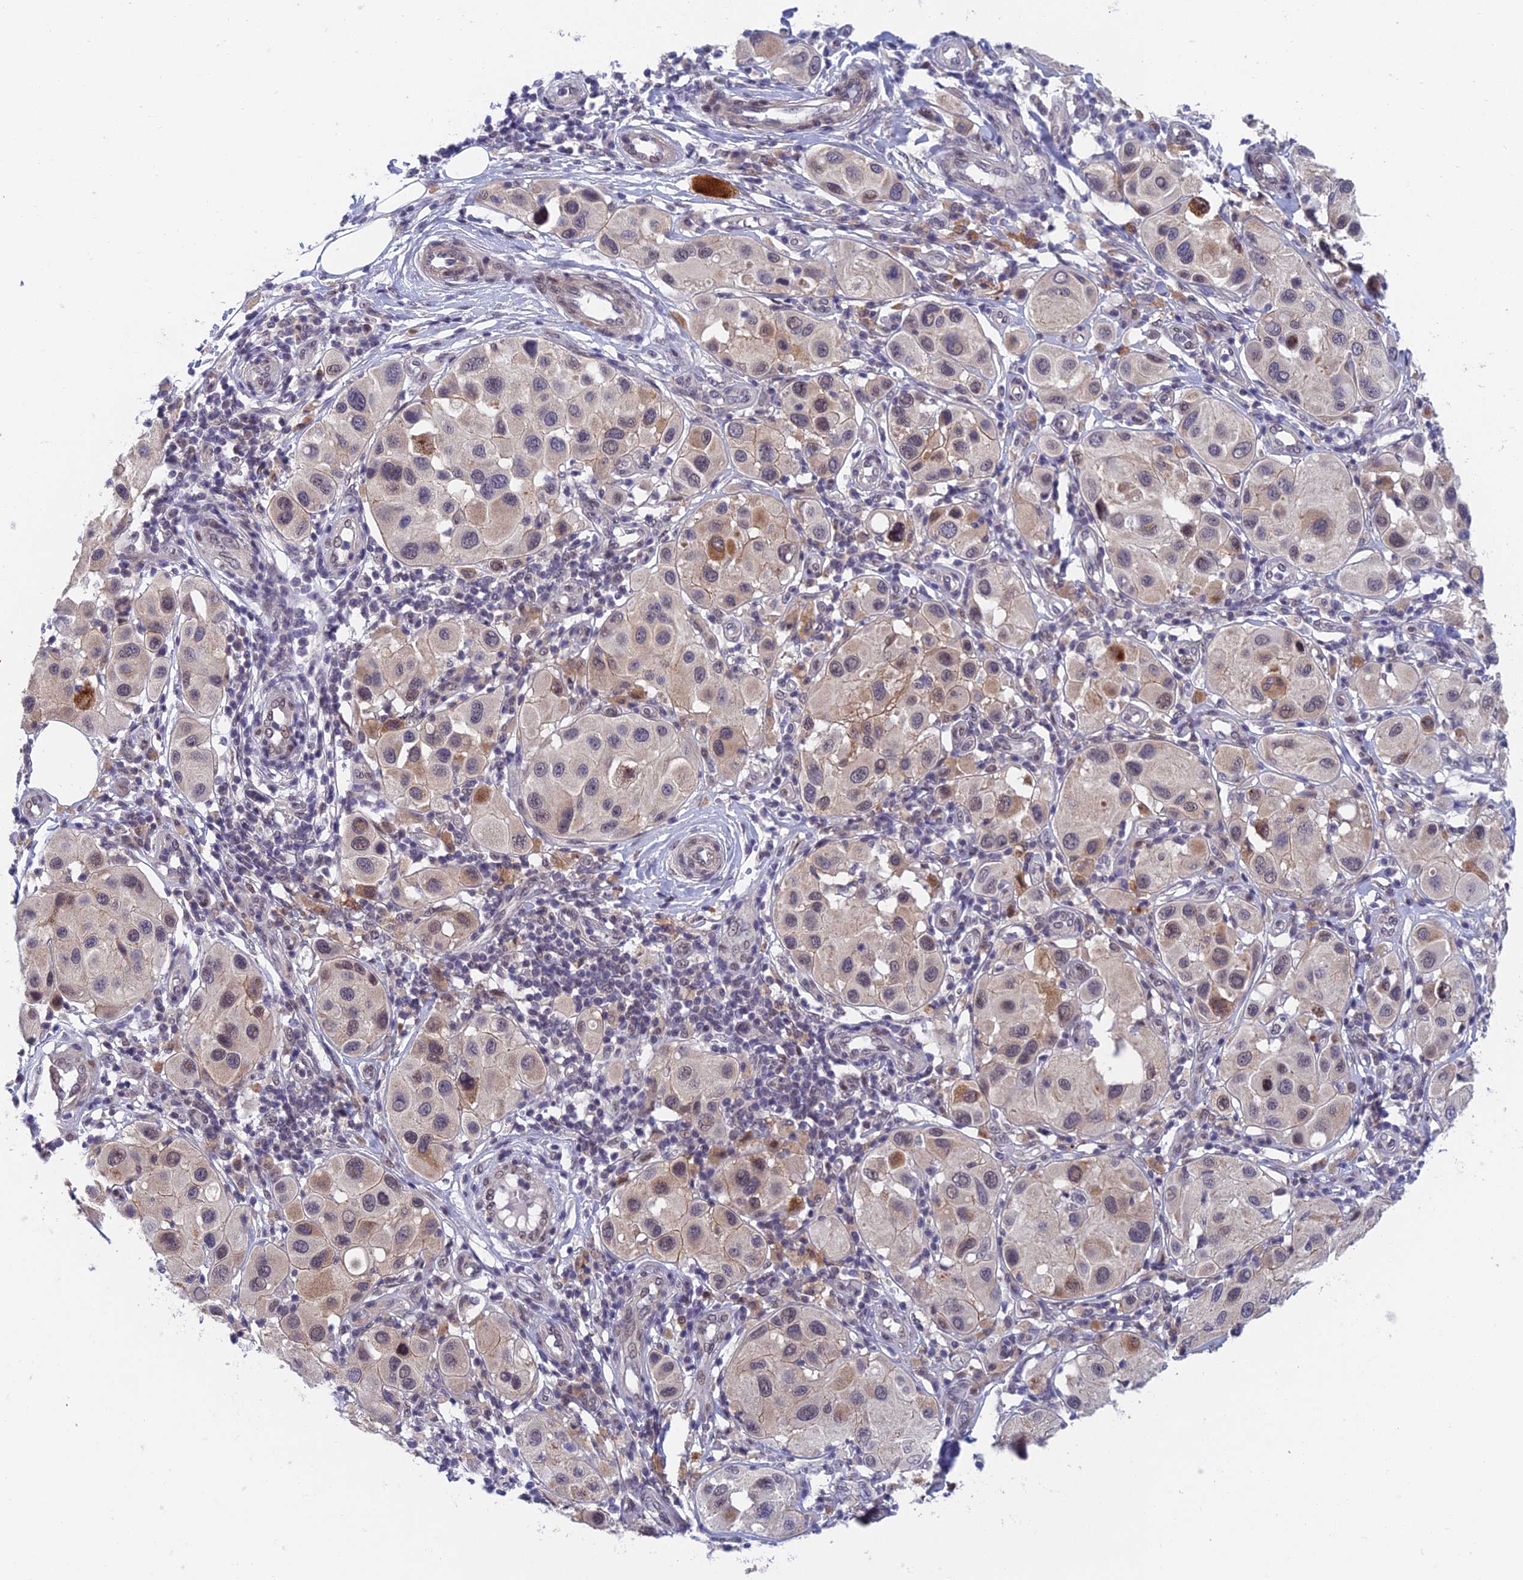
{"staining": {"intensity": "moderate", "quantity": "<25%", "location": "cytoplasmic/membranous,nuclear"}, "tissue": "melanoma", "cell_type": "Tumor cells", "image_type": "cancer", "snomed": [{"axis": "morphology", "description": "Malignant melanoma, Metastatic site"}, {"axis": "topography", "description": "Skin"}], "caption": "Melanoma stained with a protein marker demonstrates moderate staining in tumor cells.", "gene": "NSMCE1", "patient": {"sex": "male", "age": 41}}